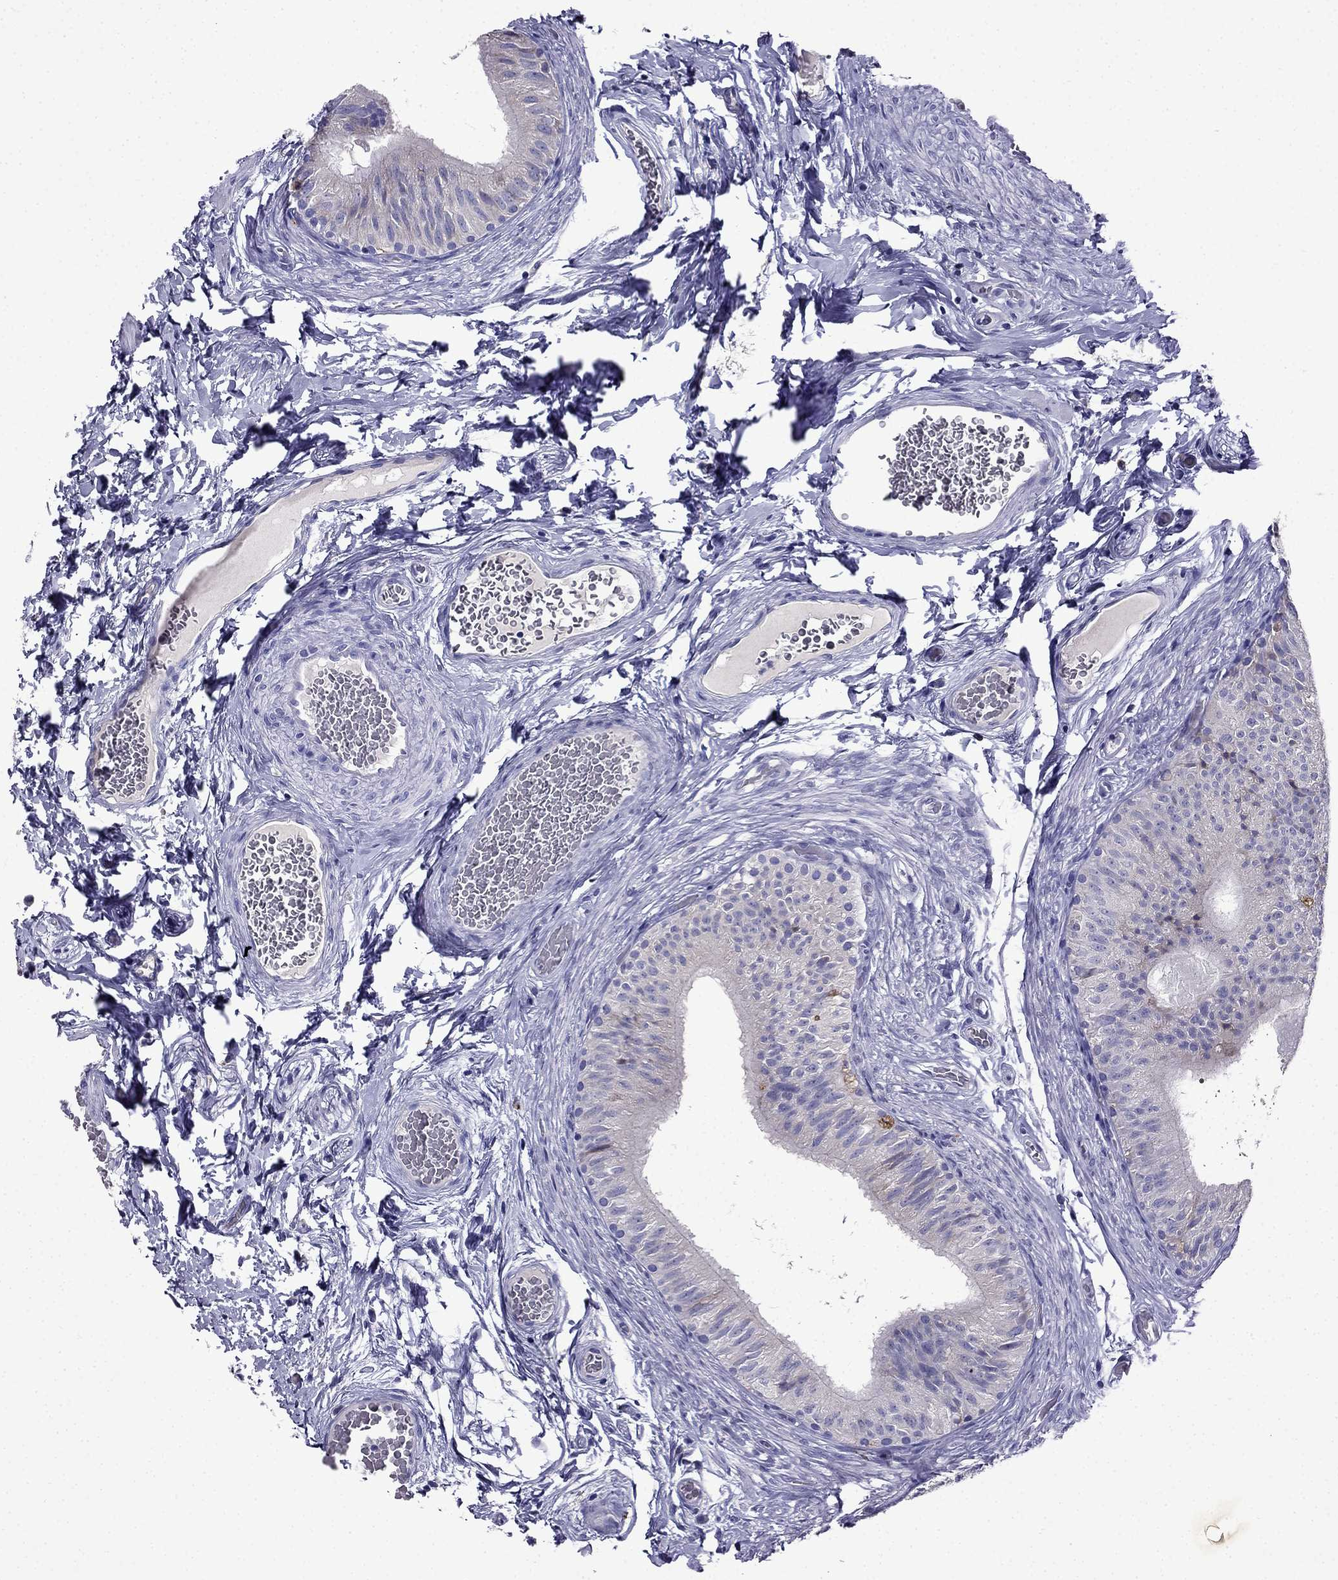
{"staining": {"intensity": "moderate", "quantity": "<25%", "location": "cytoplasmic/membranous"}, "tissue": "epididymis", "cell_type": "Glandular cells", "image_type": "normal", "snomed": [{"axis": "morphology", "description": "Normal tissue, NOS"}, {"axis": "topography", "description": "Epididymis"}, {"axis": "topography", "description": "Vas deferens"}], "caption": "Normal epididymis exhibits moderate cytoplasmic/membranous expression in about <25% of glandular cells.", "gene": "TSSK4", "patient": {"sex": "male", "age": 23}}